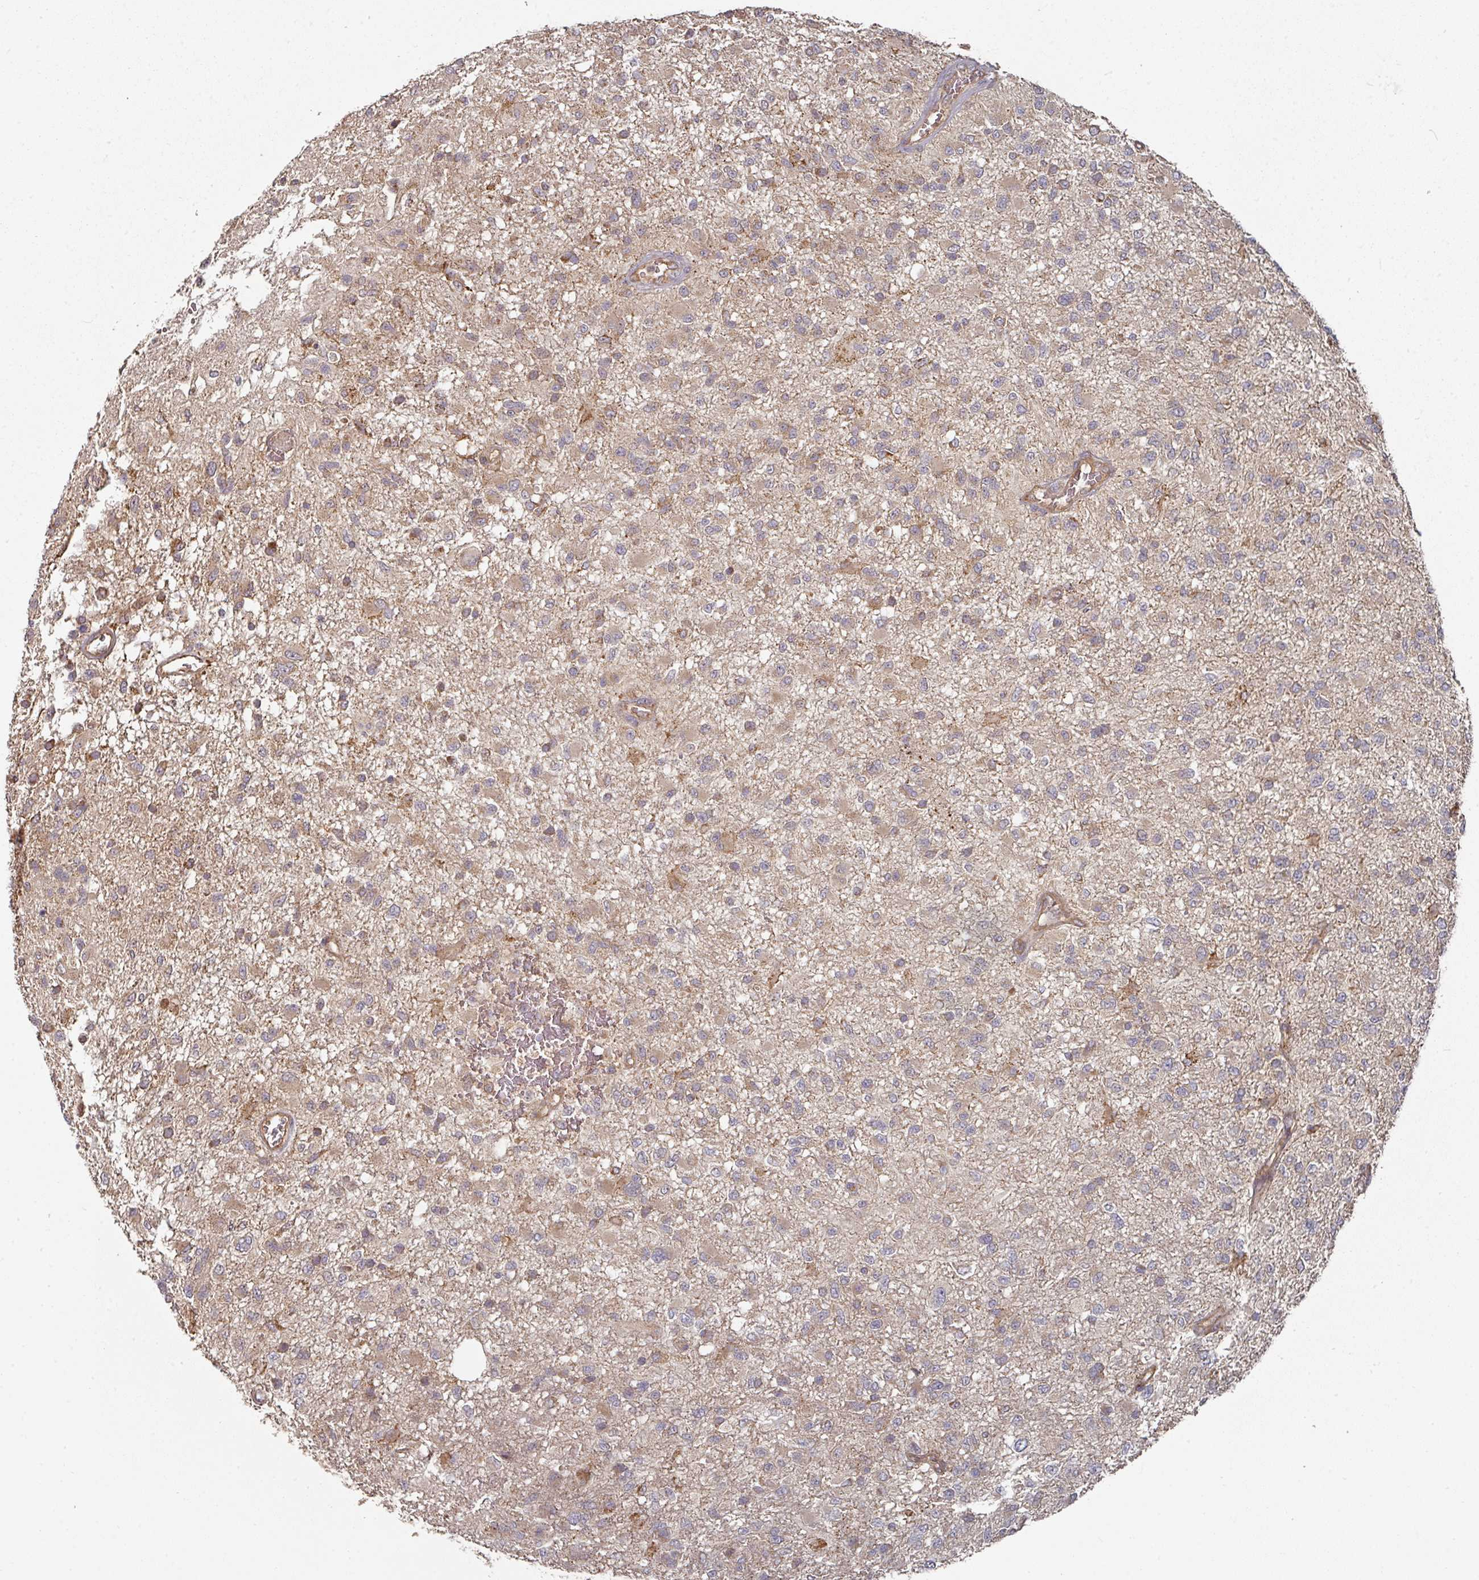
{"staining": {"intensity": "weak", "quantity": "<25%", "location": "cytoplasmic/membranous"}, "tissue": "glioma", "cell_type": "Tumor cells", "image_type": "cancer", "snomed": [{"axis": "morphology", "description": "Glioma, malignant, High grade"}, {"axis": "topography", "description": "Brain"}], "caption": "A histopathology image of glioma stained for a protein reveals no brown staining in tumor cells.", "gene": "DNAJC7", "patient": {"sex": "female", "age": 74}}